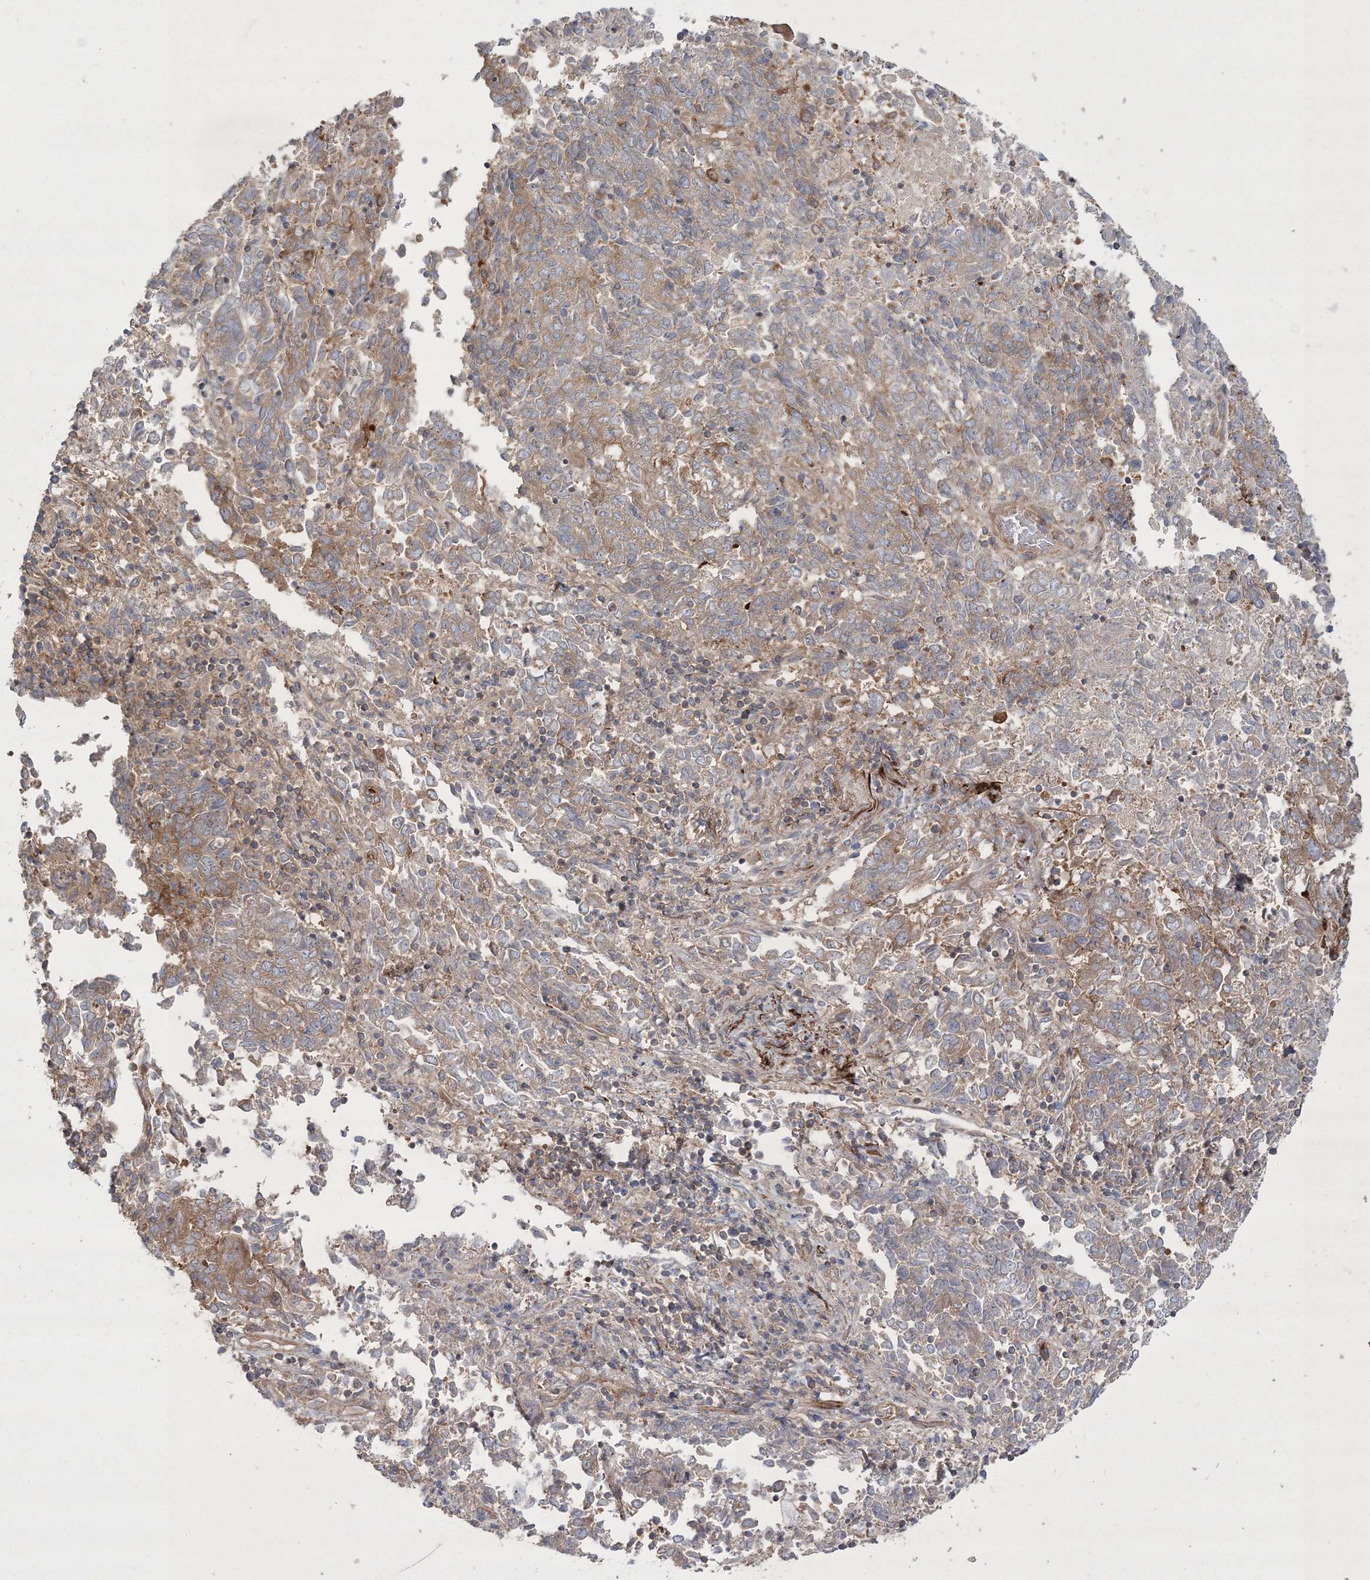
{"staining": {"intensity": "moderate", "quantity": ">75%", "location": "cytoplasmic/membranous"}, "tissue": "endometrial cancer", "cell_type": "Tumor cells", "image_type": "cancer", "snomed": [{"axis": "morphology", "description": "Adenocarcinoma, NOS"}, {"axis": "topography", "description": "Endometrium"}], "caption": "Endometrial cancer stained with immunohistochemistry (IHC) exhibits moderate cytoplasmic/membranous expression in approximately >75% of tumor cells.", "gene": "ZSWIM6", "patient": {"sex": "female", "age": 80}}